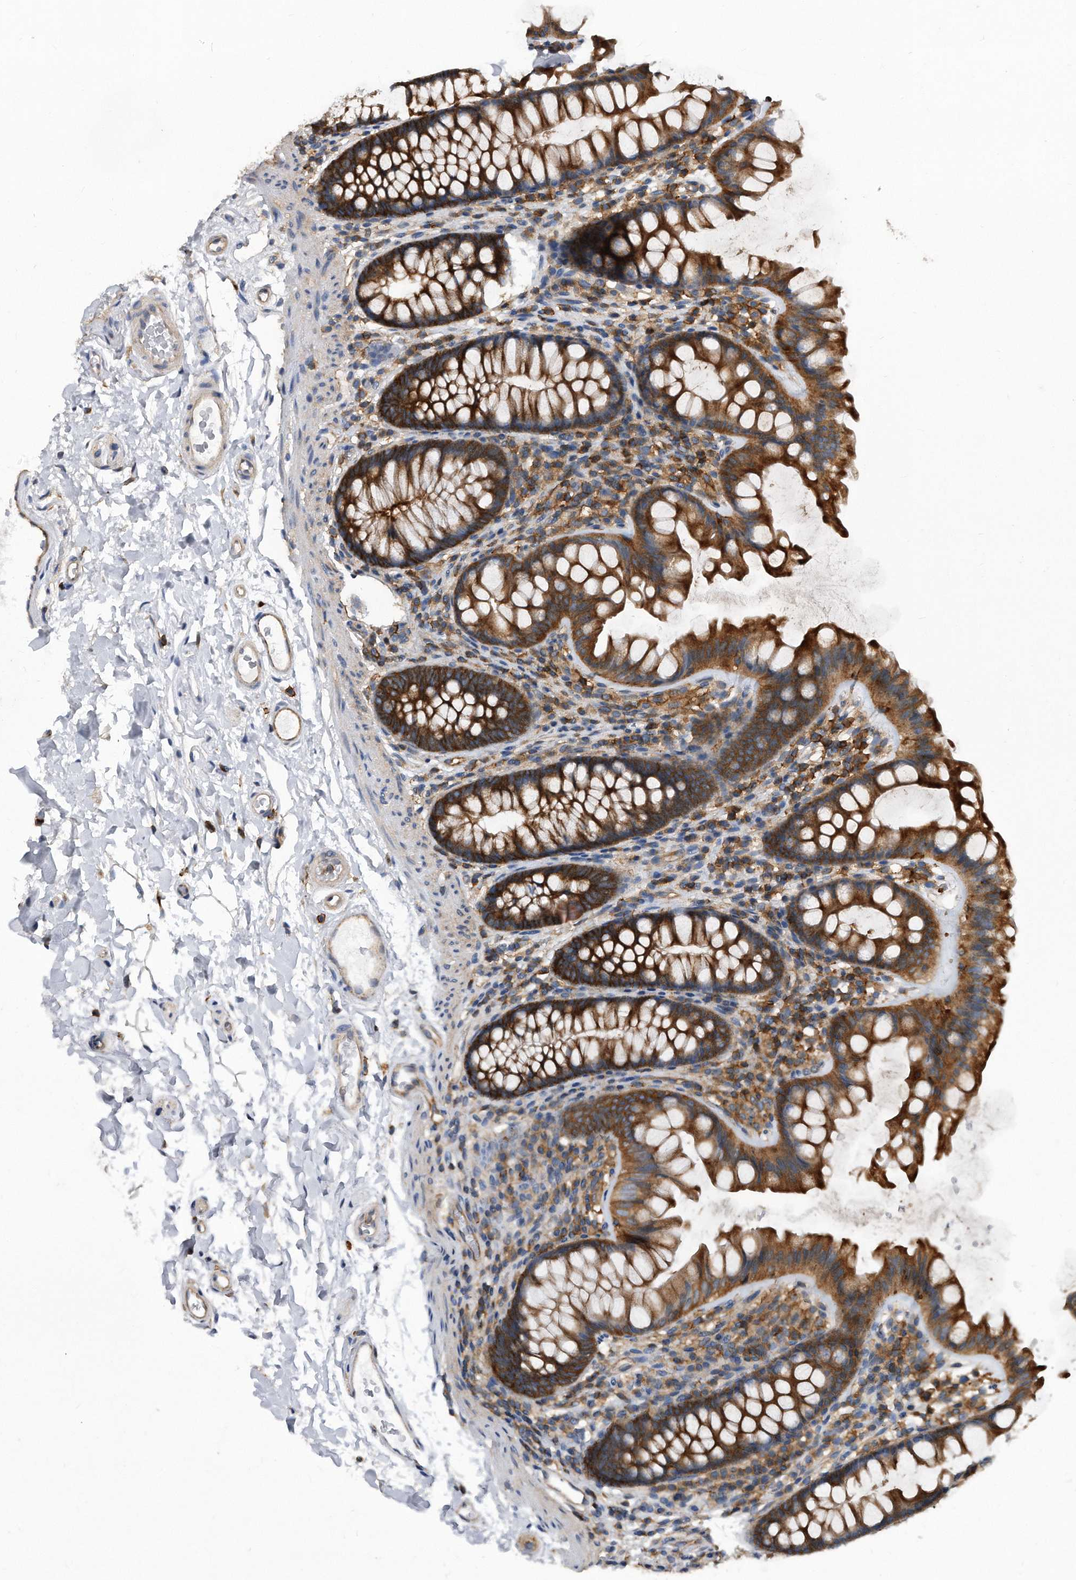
{"staining": {"intensity": "weak", "quantity": ">75%", "location": "cytoplasmic/membranous"}, "tissue": "colon", "cell_type": "Endothelial cells", "image_type": "normal", "snomed": [{"axis": "morphology", "description": "Normal tissue, NOS"}, {"axis": "topography", "description": "Colon"}], "caption": "Colon stained with immunohistochemistry (IHC) displays weak cytoplasmic/membranous expression in approximately >75% of endothelial cells.", "gene": "ATG5", "patient": {"sex": "female", "age": 62}}